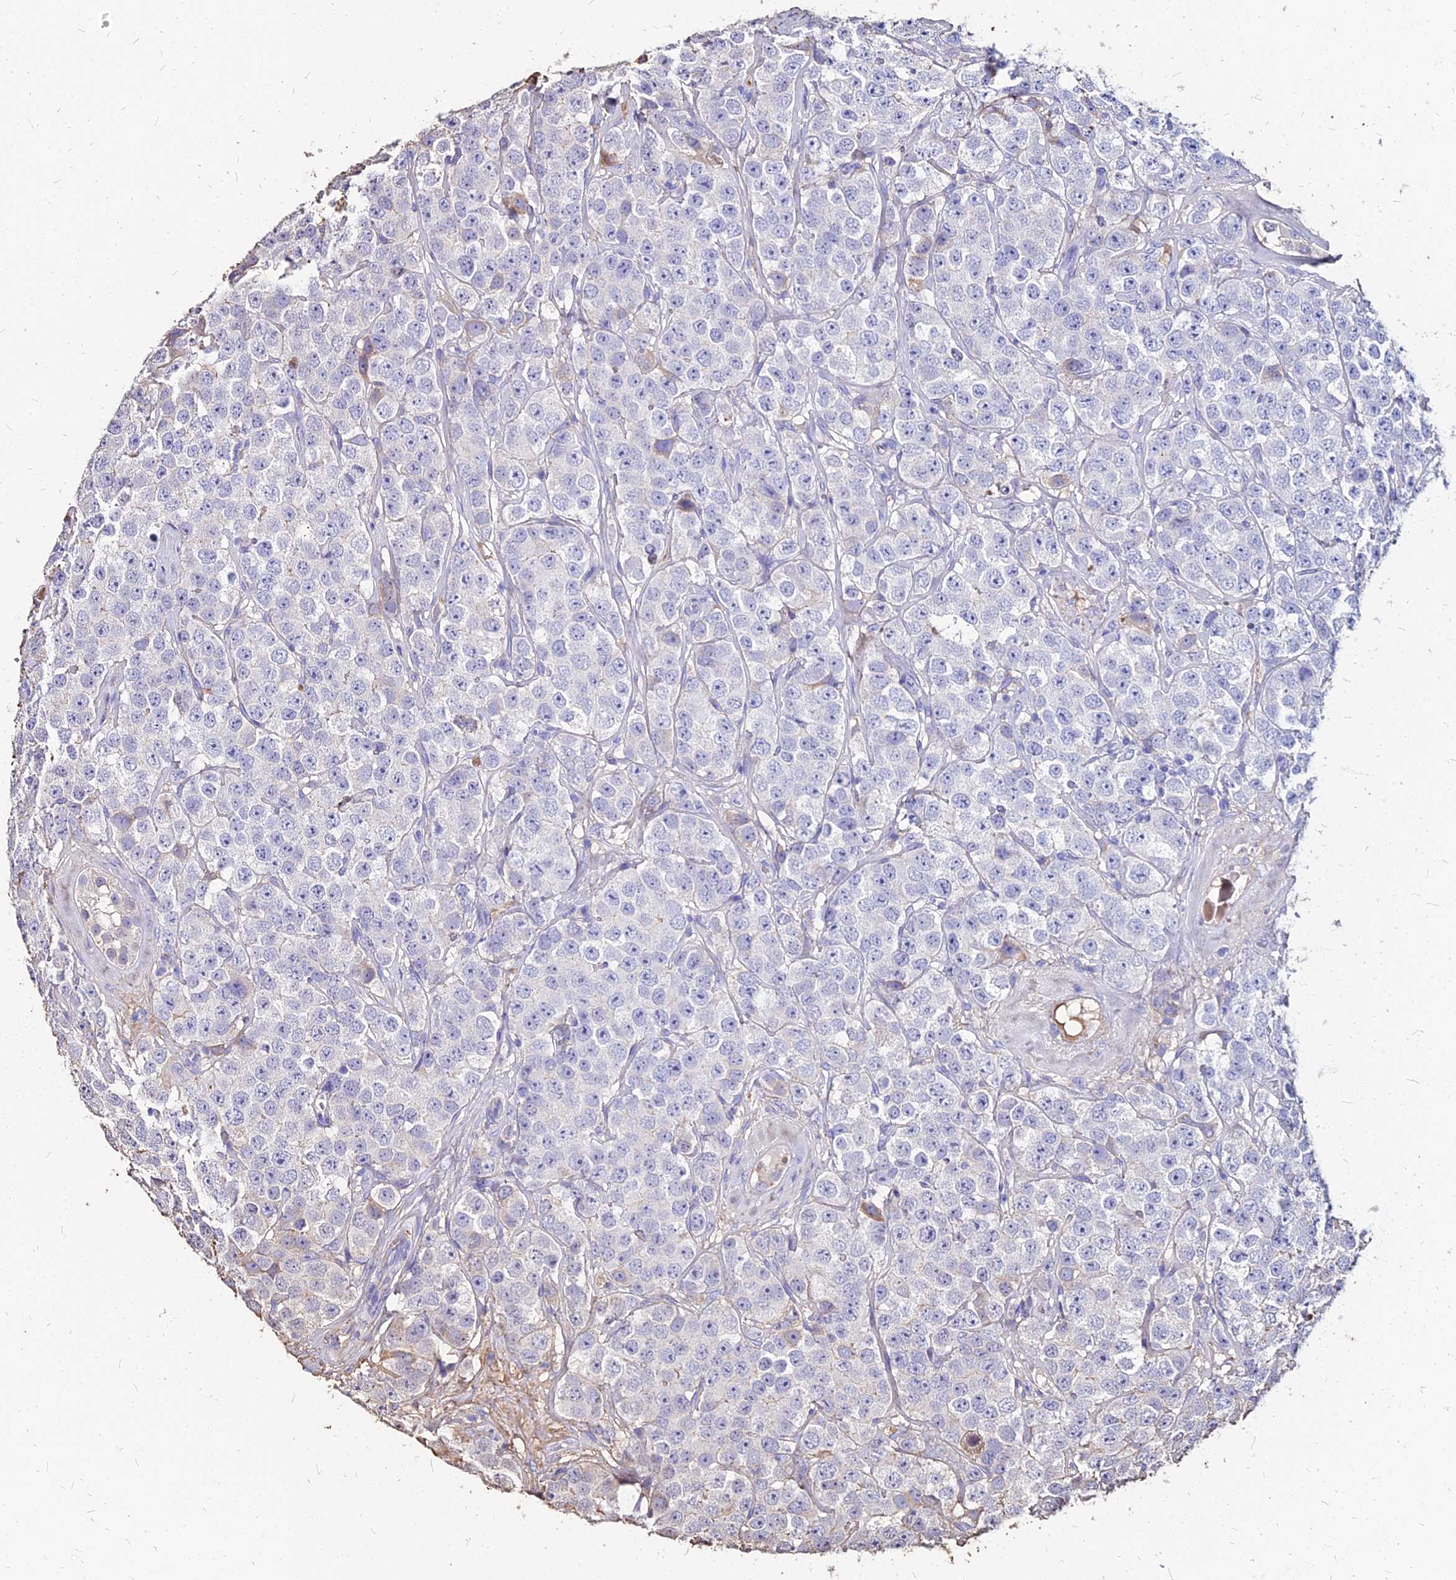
{"staining": {"intensity": "negative", "quantity": "none", "location": "none"}, "tissue": "testis cancer", "cell_type": "Tumor cells", "image_type": "cancer", "snomed": [{"axis": "morphology", "description": "Seminoma, NOS"}, {"axis": "topography", "description": "Testis"}], "caption": "Testis cancer (seminoma) was stained to show a protein in brown. There is no significant positivity in tumor cells.", "gene": "NME5", "patient": {"sex": "male", "age": 28}}